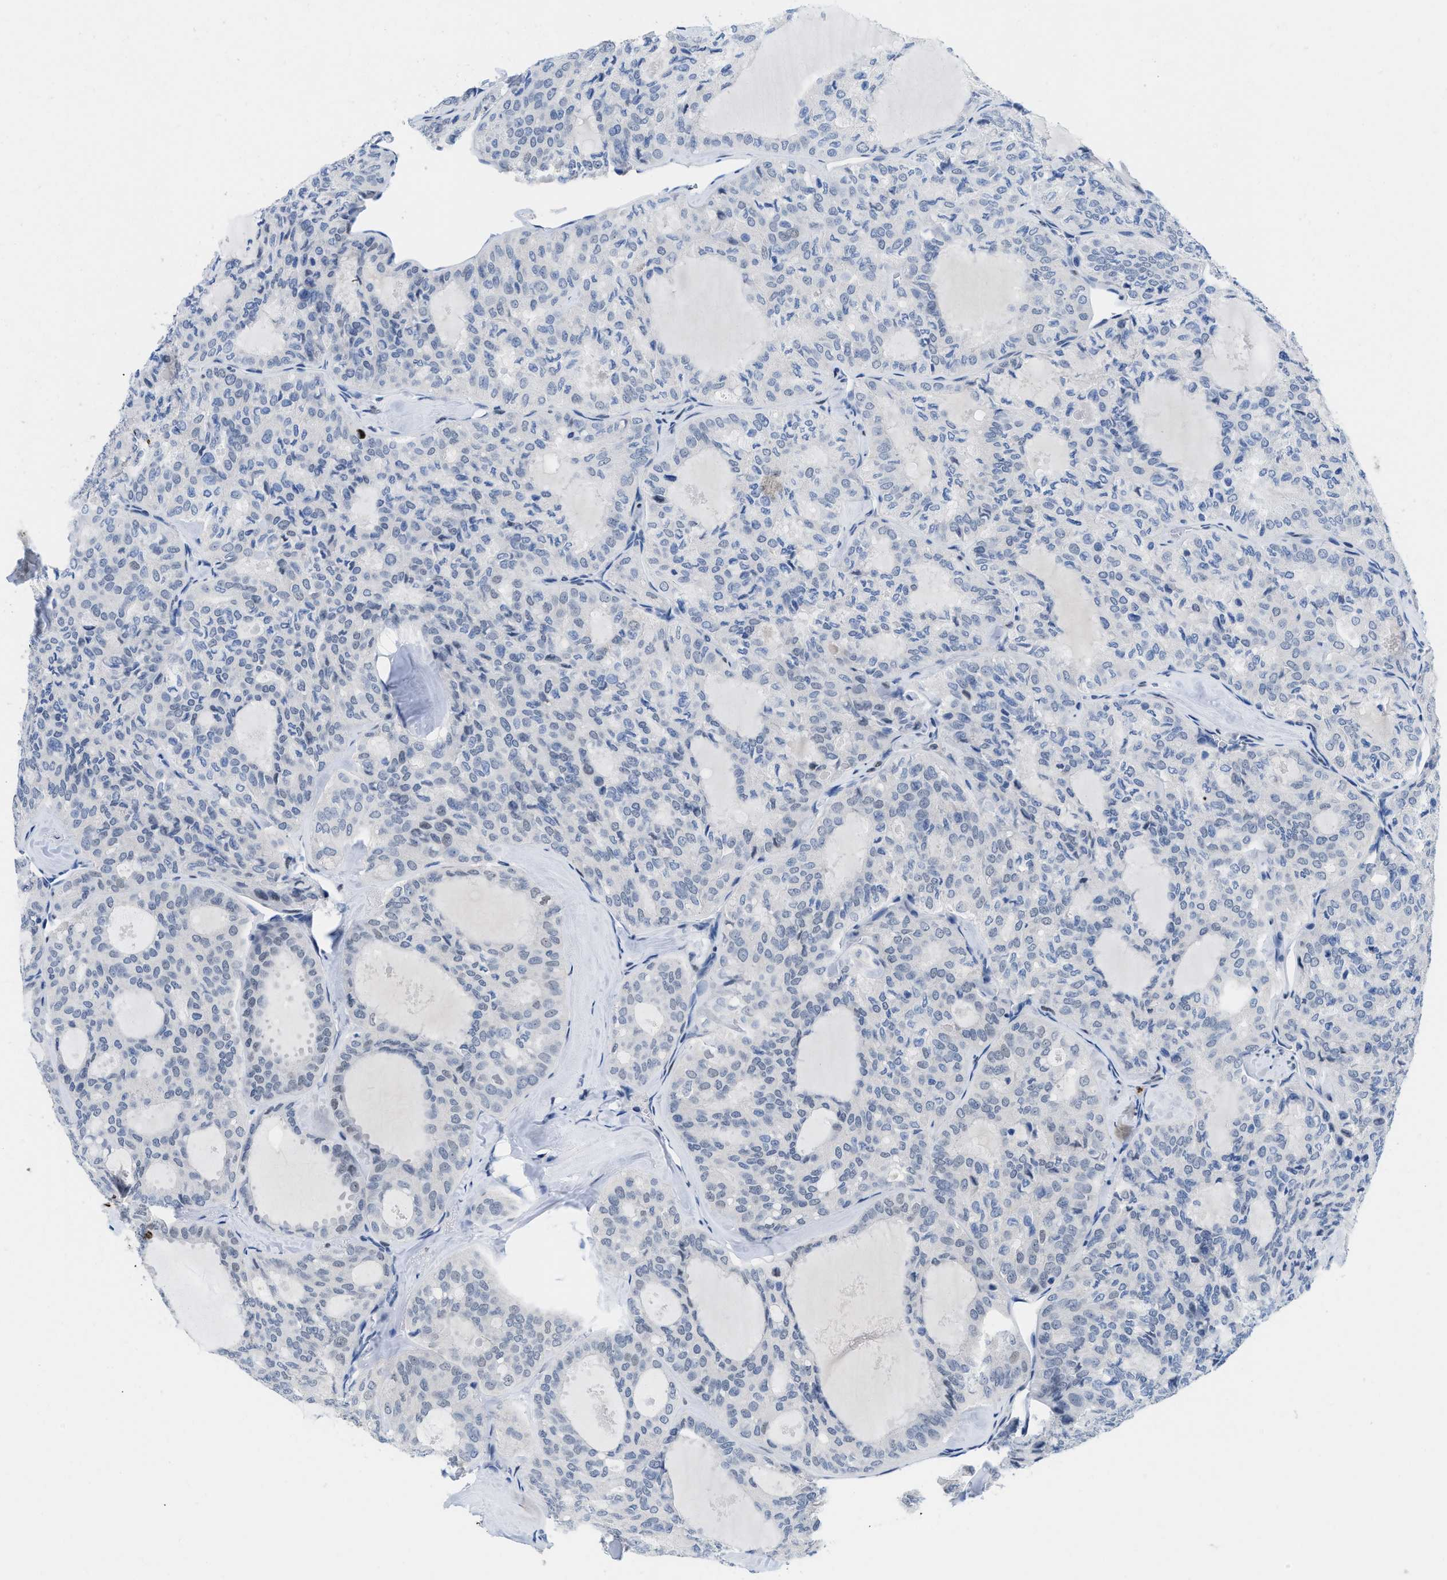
{"staining": {"intensity": "weak", "quantity": "<25%", "location": "nuclear"}, "tissue": "thyroid cancer", "cell_type": "Tumor cells", "image_type": "cancer", "snomed": [{"axis": "morphology", "description": "Follicular adenoma carcinoma, NOS"}, {"axis": "topography", "description": "Thyroid gland"}], "caption": "Tumor cells are negative for brown protein staining in follicular adenoma carcinoma (thyroid).", "gene": "NFIX", "patient": {"sex": "male", "age": 75}}